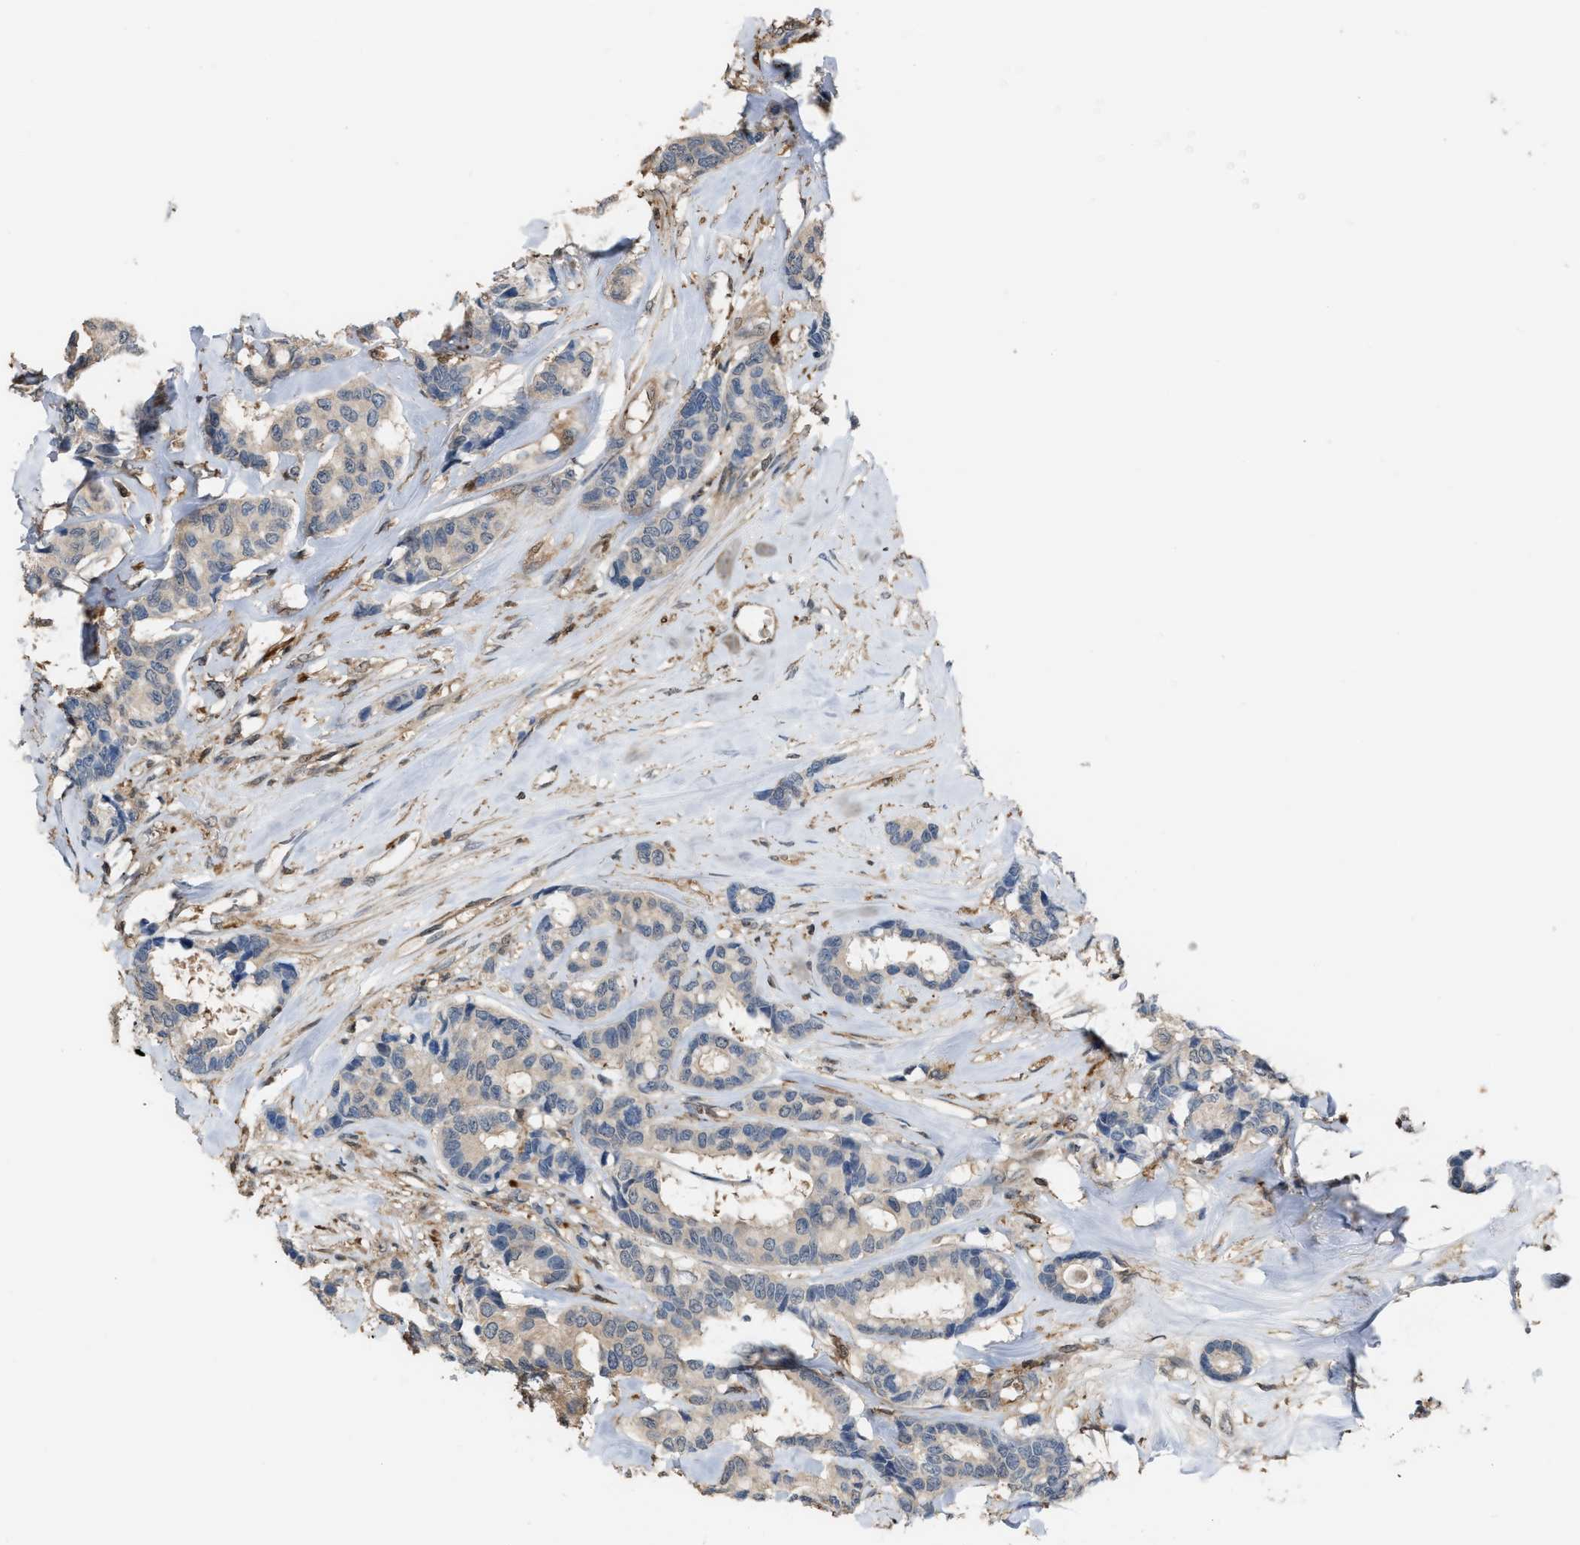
{"staining": {"intensity": "negative", "quantity": "none", "location": "none"}, "tissue": "breast cancer", "cell_type": "Tumor cells", "image_type": "cancer", "snomed": [{"axis": "morphology", "description": "Duct carcinoma"}, {"axis": "topography", "description": "Breast"}], "caption": "Immunohistochemistry of human intraductal carcinoma (breast) demonstrates no positivity in tumor cells. The staining is performed using DAB (3,3'-diaminobenzidine) brown chromogen with nuclei counter-stained in using hematoxylin.", "gene": "MTPN", "patient": {"sex": "female", "age": 87}}